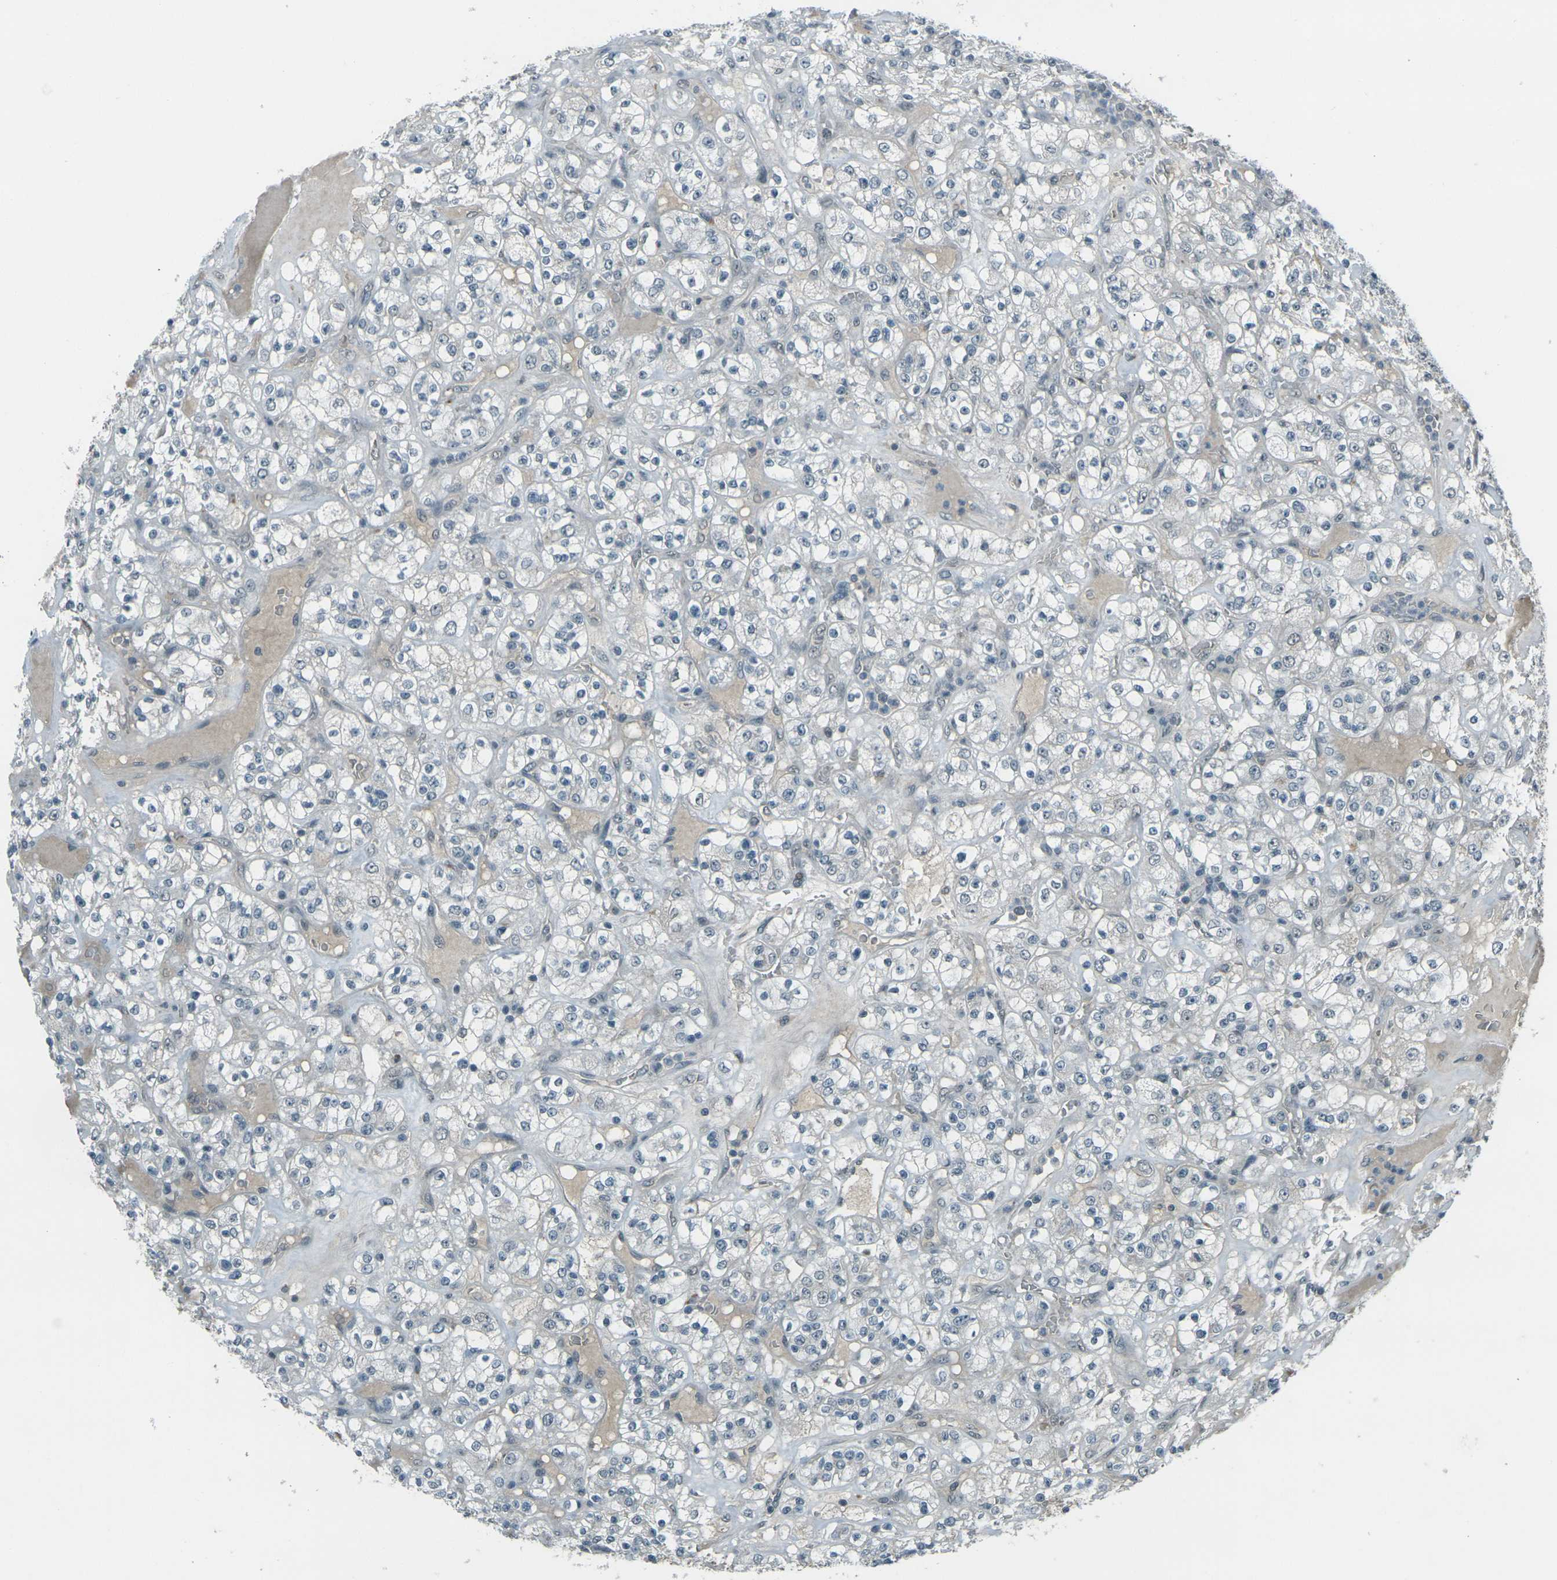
{"staining": {"intensity": "negative", "quantity": "none", "location": "none"}, "tissue": "renal cancer", "cell_type": "Tumor cells", "image_type": "cancer", "snomed": [{"axis": "morphology", "description": "Normal tissue, NOS"}, {"axis": "morphology", "description": "Adenocarcinoma, NOS"}, {"axis": "topography", "description": "Kidney"}], "caption": "Immunohistochemistry image of renal cancer (adenocarcinoma) stained for a protein (brown), which exhibits no positivity in tumor cells.", "gene": "GPR19", "patient": {"sex": "female", "age": 72}}